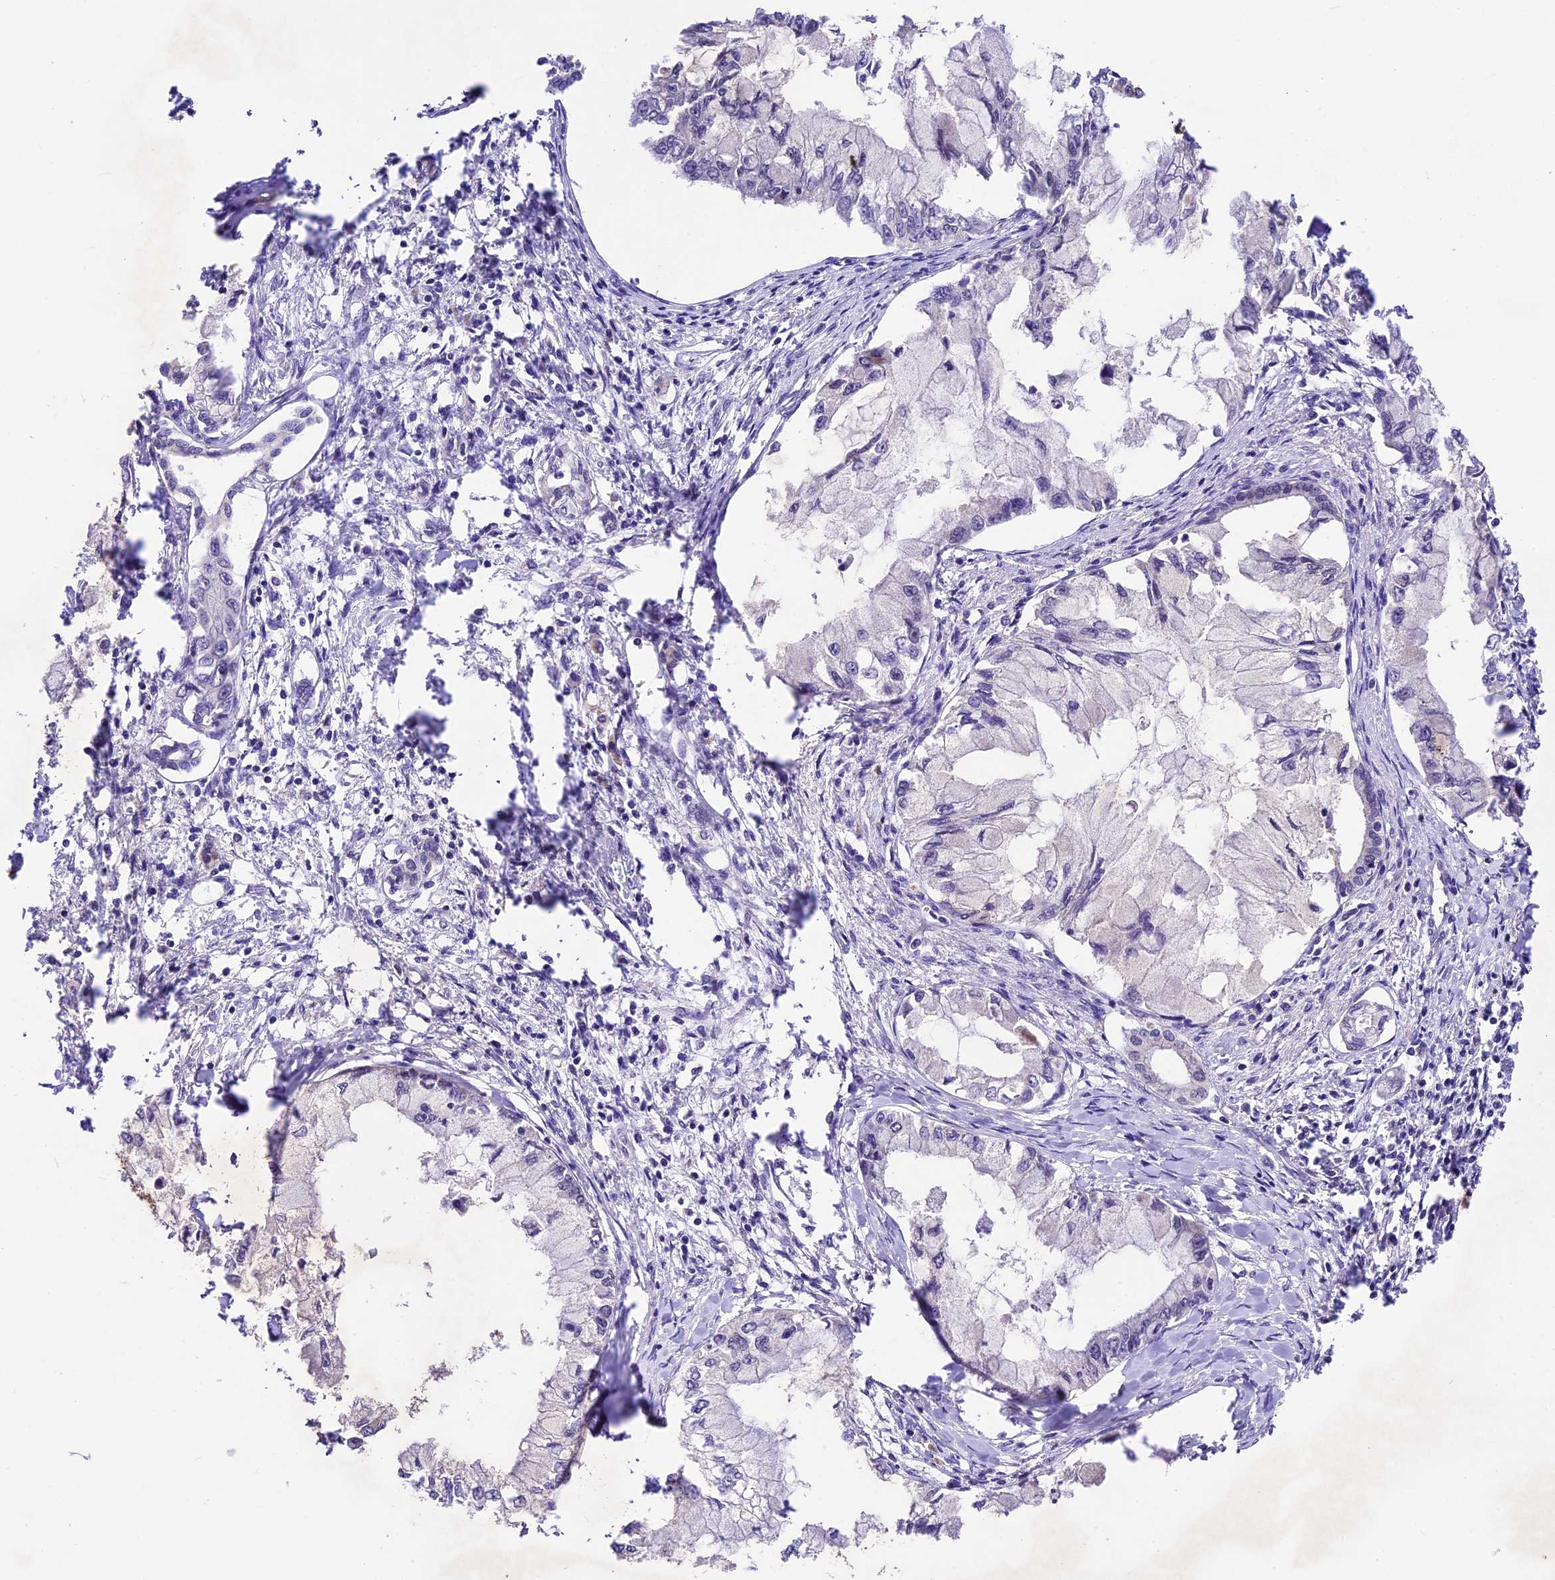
{"staining": {"intensity": "negative", "quantity": "none", "location": "none"}, "tissue": "pancreatic cancer", "cell_type": "Tumor cells", "image_type": "cancer", "snomed": [{"axis": "morphology", "description": "Adenocarcinoma, NOS"}, {"axis": "topography", "description": "Pancreas"}], "caption": "Immunohistochemical staining of human pancreatic cancer displays no significant staining in tumor cells.", "gene": "ATP10A", "patient": {"sex": "male", "age": 48}}